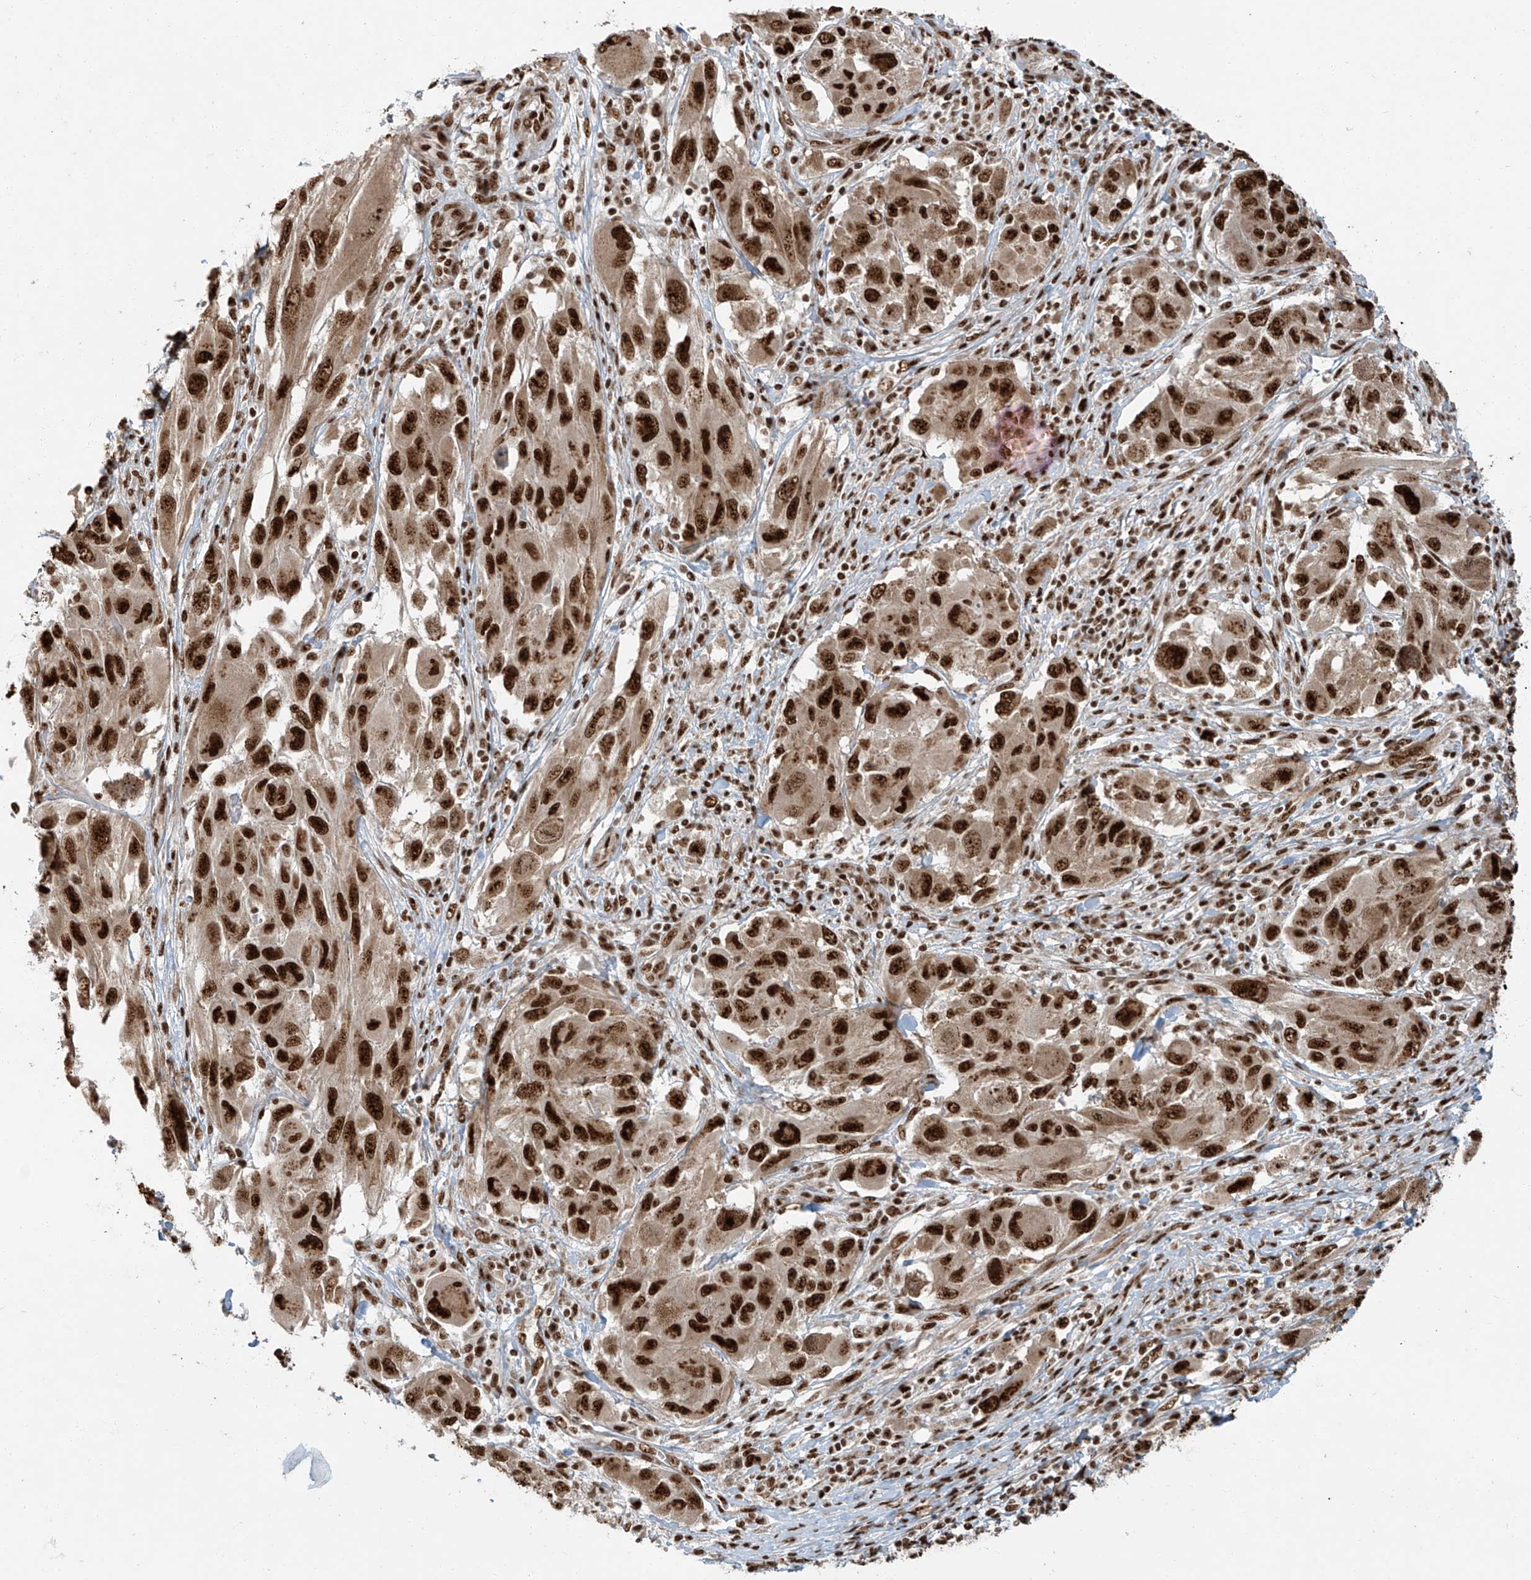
{"staining": {"intensity": "strong", "quantity": ">75%", "location": "nuclear"}, "tissue": "melanoma", "cell_type": "Tumor cells", "image_type": "cancer", "snomed": [{"axis": "morphology", "description": "Malignant melanoma, NOS"}, {"axis": "topography", "description": "Skin"}], "caption": "Malignant melanoma stained with DAB IHC shows high levels of strong nuclear positivity in approximately >75% of tumor cells. The staining is performed using DAB brown chromogen to label protein expression. The nuclei are counter-stained blue using hematoxylin.", "gene": "FAM193B", "patient": {"sex": "female", "age": 91}}